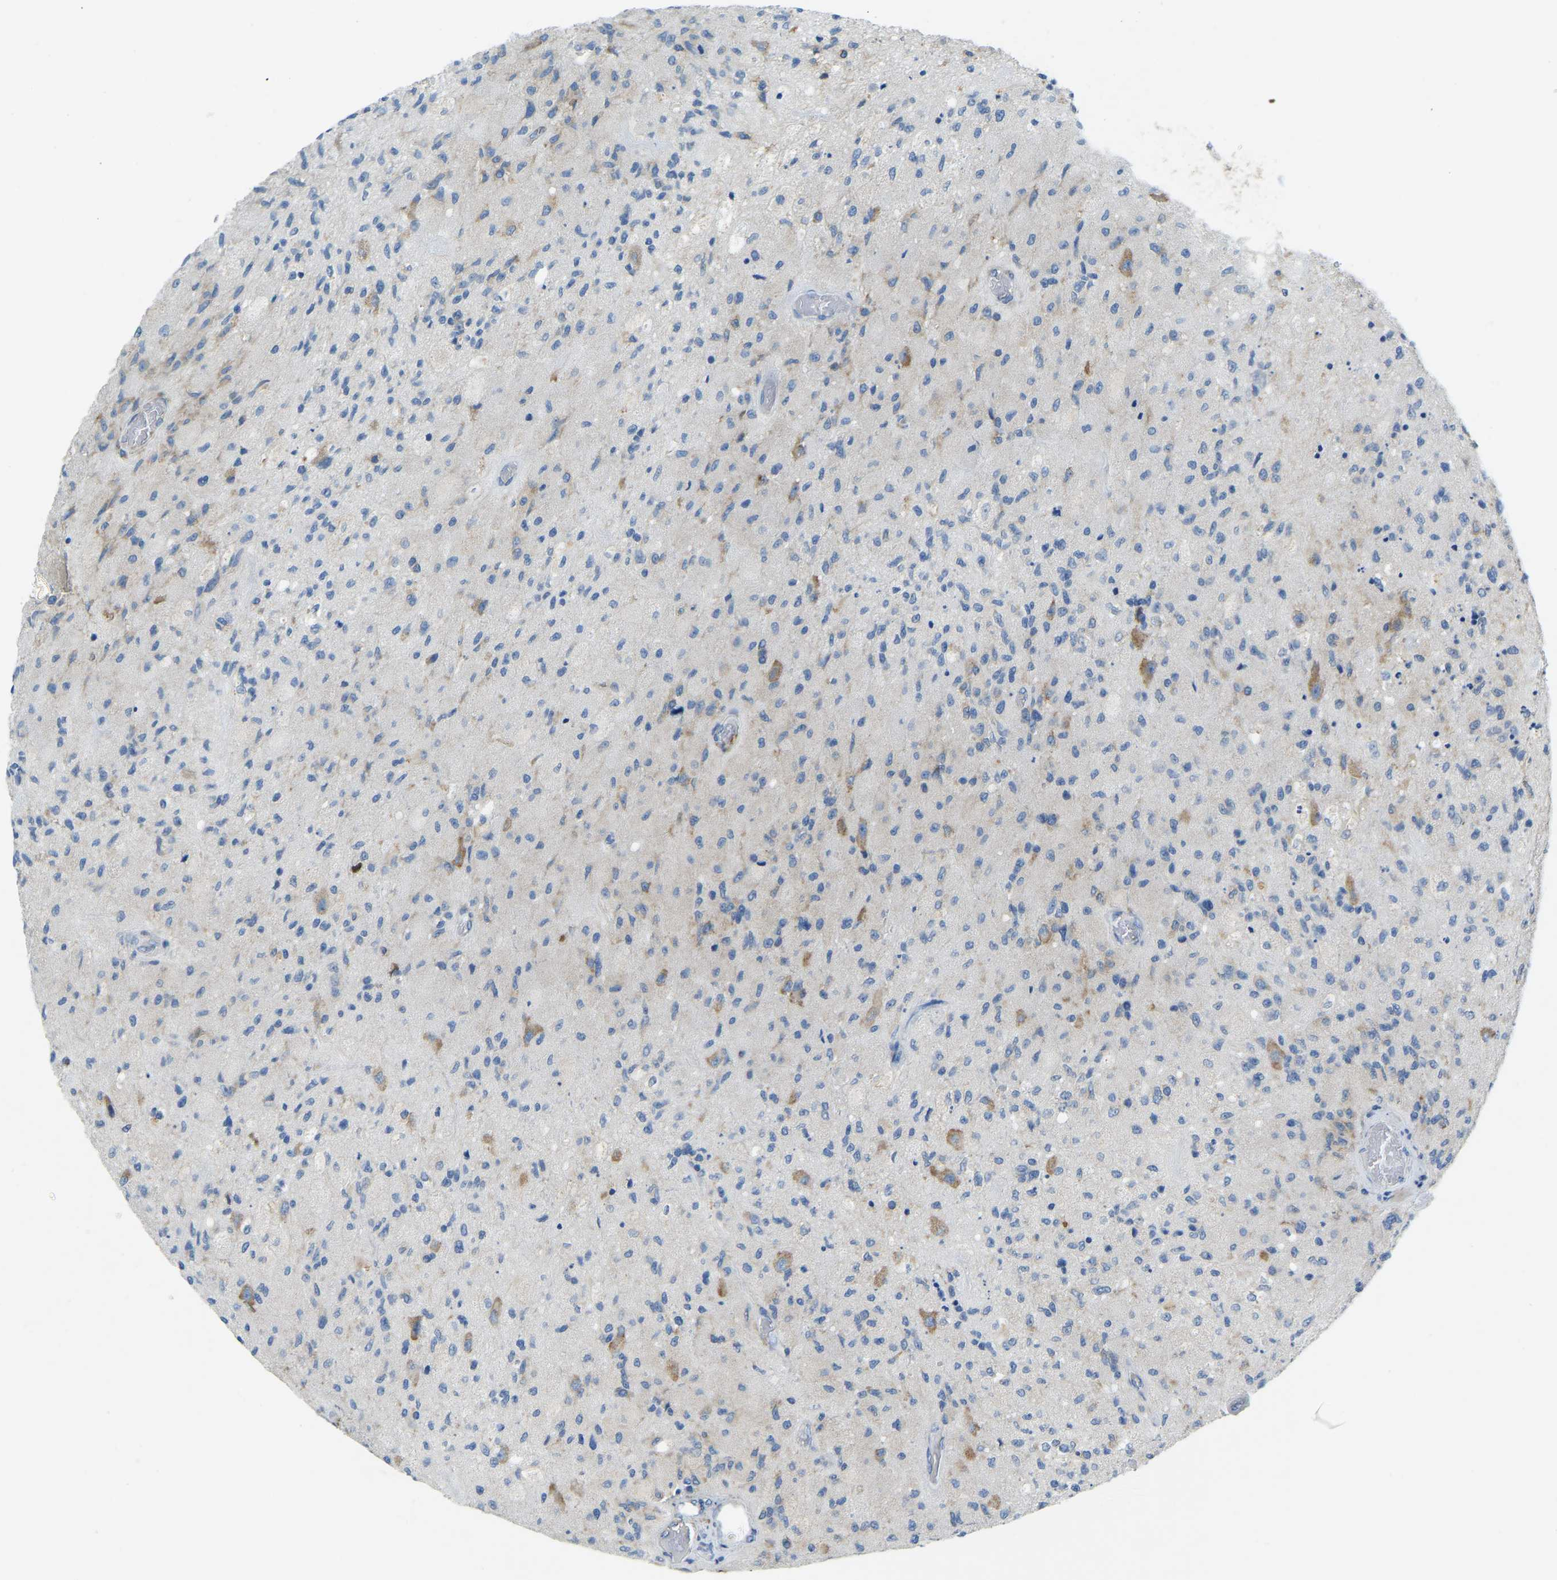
{"staining": {"intensity": "moderate", "quantity": "25%-75%", "location": "cytoplasmic/membranous"}, "tissue": "glioma", "cell_type": "Tumor cells", "image_type": "cancer", "snomed": [{"axis": "morphology", "description": "Normal tissue, NOS"}, {"axis": "morphology", "description": "Glioma, malignant, High grade"}, {"axis": "topography", "description": "Cerebral cortex"}], "caption": "Immunohistochemistry micrograph of neoplastic tissue: glioma stained using immunohistochemistry exhibits medium levels of moderate protein expression localized specifically in the cytoplasmic/membranous of tumor cells, appearing as a cytoplasmic/membranous brown color.", "gene": "SND1", "patient": {"sex": "male", "age": 77}}